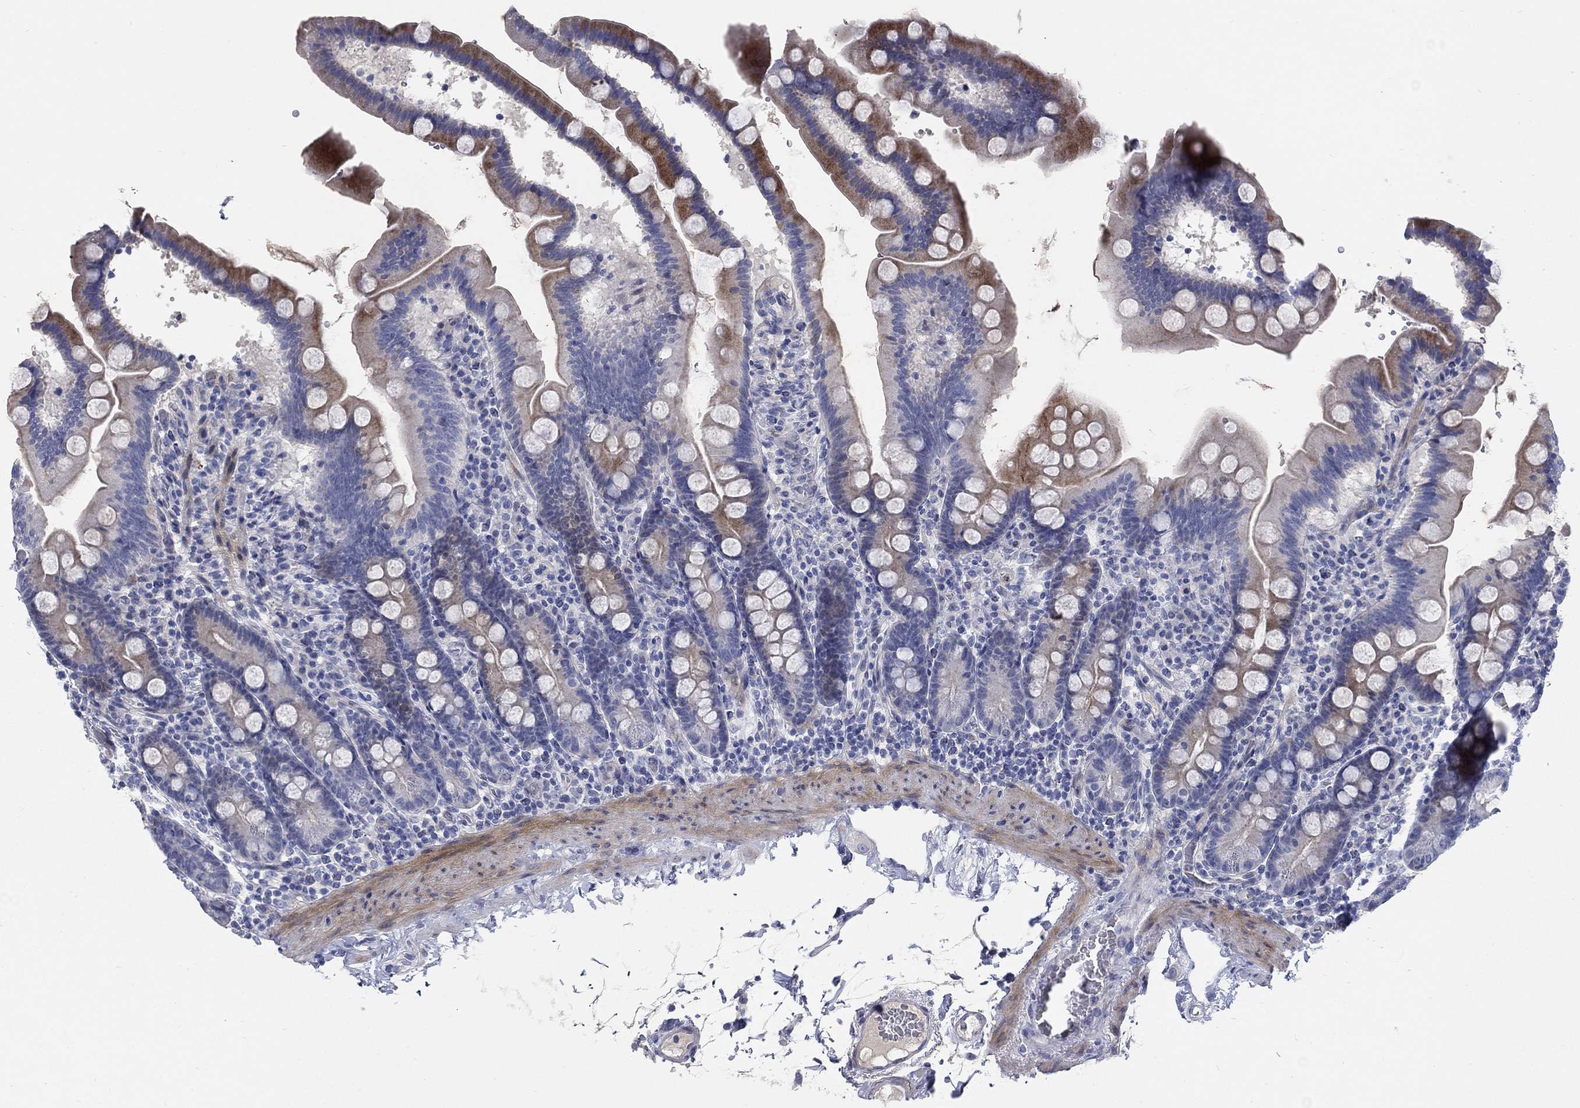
{"staining": {"intensity": "moderate", "quantity": "<25%", "location": "cytoplasmic/membranous"}, "tissue": "duodenum", "cell_type": "Glandular cells", "image_type": "normal", "snomed": [{"axis": "morphology", "description": "Normal tissue, NOS"}, {"axis": "topography", "description": "Duodenum"}], "caption": "An IHC photomicrograph of unremarkable tissue is shown. Protein staining in brown labels moderate cytoplasmic/membranous positivity in duodenum within glandular cells. (IHC, brightfield microscopy, high magnification).", "gene": "TMEM249", "patient": {"sex": "male", "age": 59}}